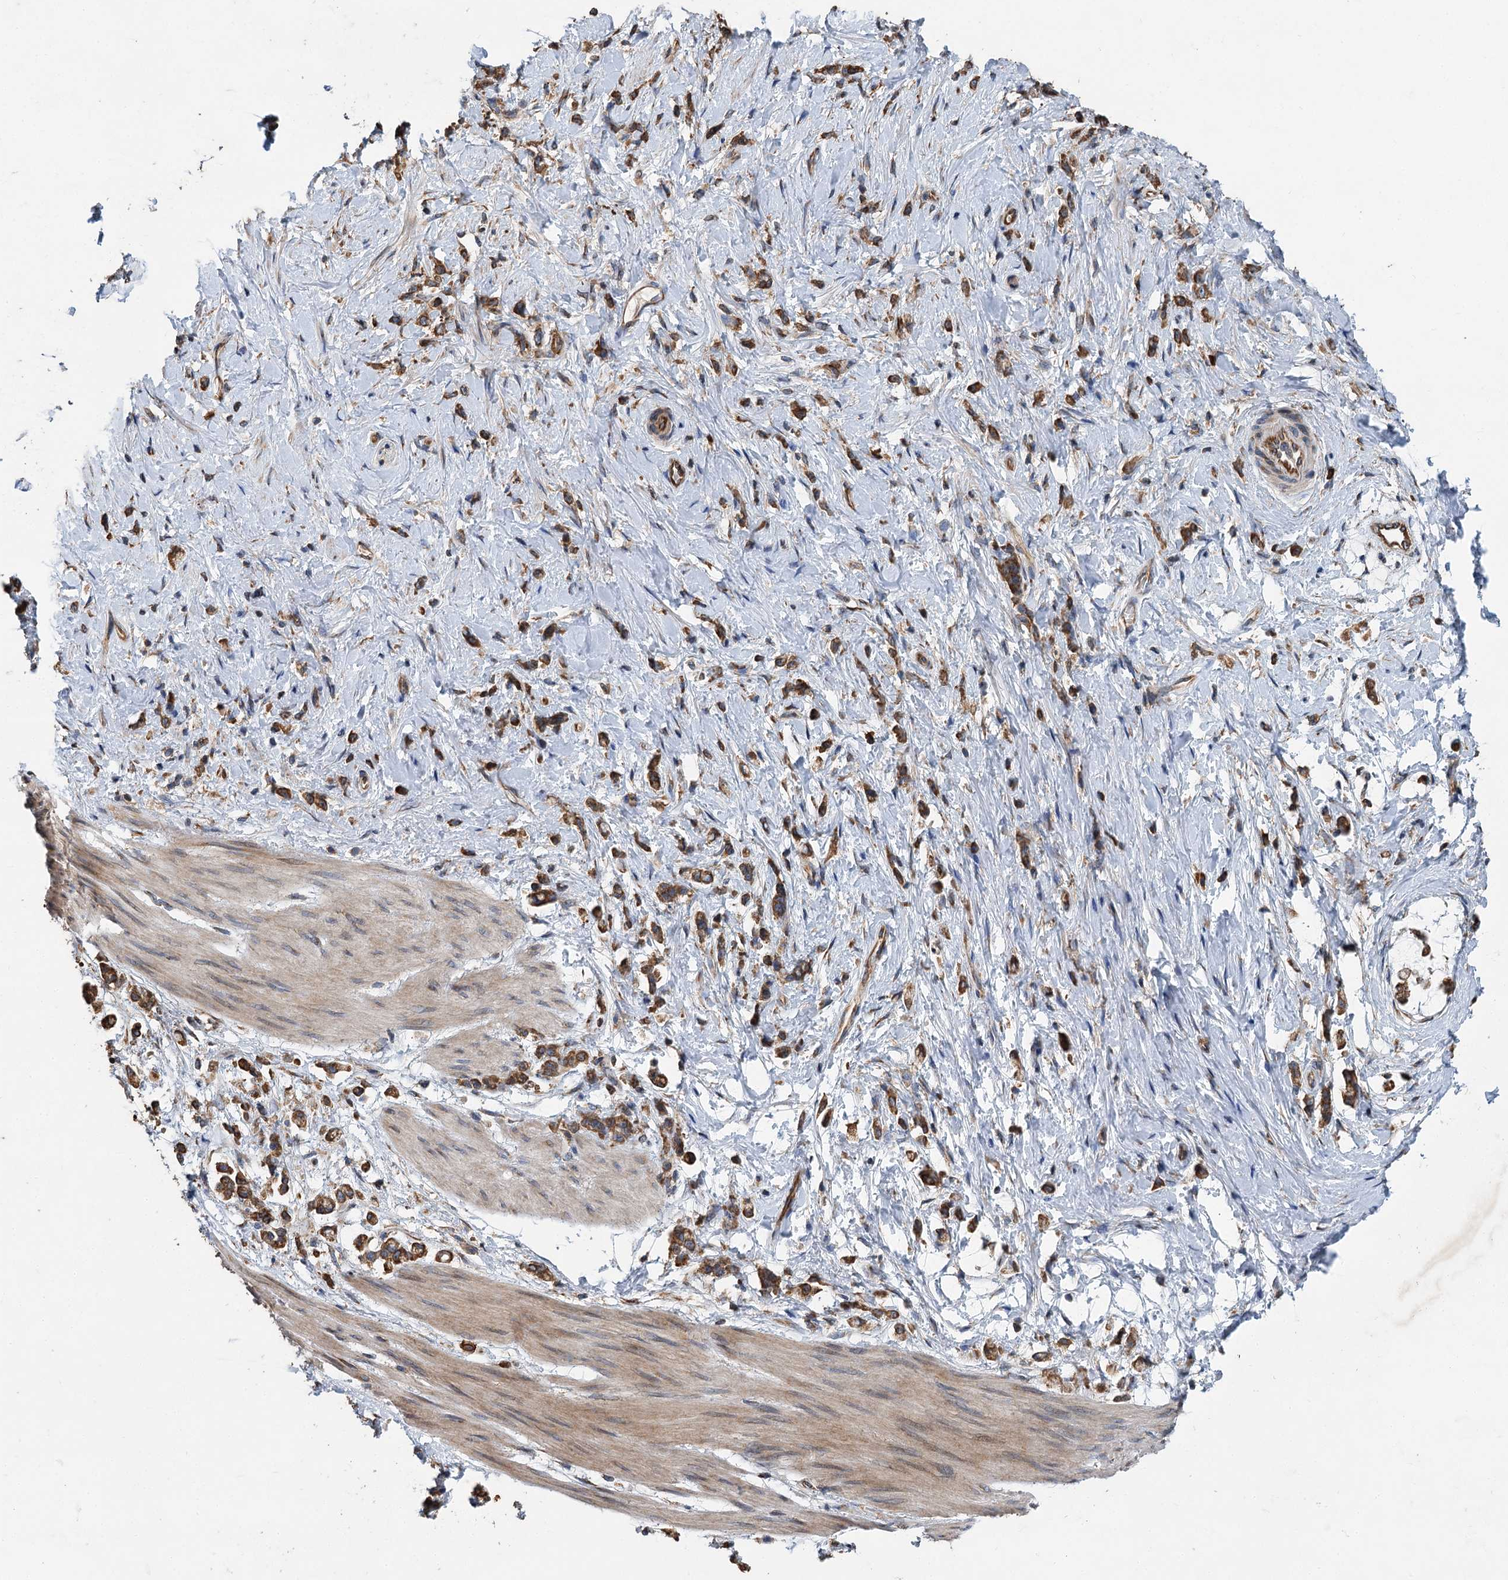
{"staining": {"intensity": "moderate", "quantity": ">75%", "location": "cytoplasmic/membranous"}, "tissue": "stomach cancer", "cell_type": "Tumor cells", "image_type": "cancer", "snomed": [{"axis": "morphology", "description": "Adenocarcinoma, NOS"}, {"axis": "topography", "description": "Stomach"}], "caption": "Adenocarcinoma (stomach) stained with immunohistochemistry demonstrates moderate cytoplasmic/membranous positivity in approximately >75% of tumor cells.", "gene": "LINS1", "patient": {"sex": "female", "age": 60}}